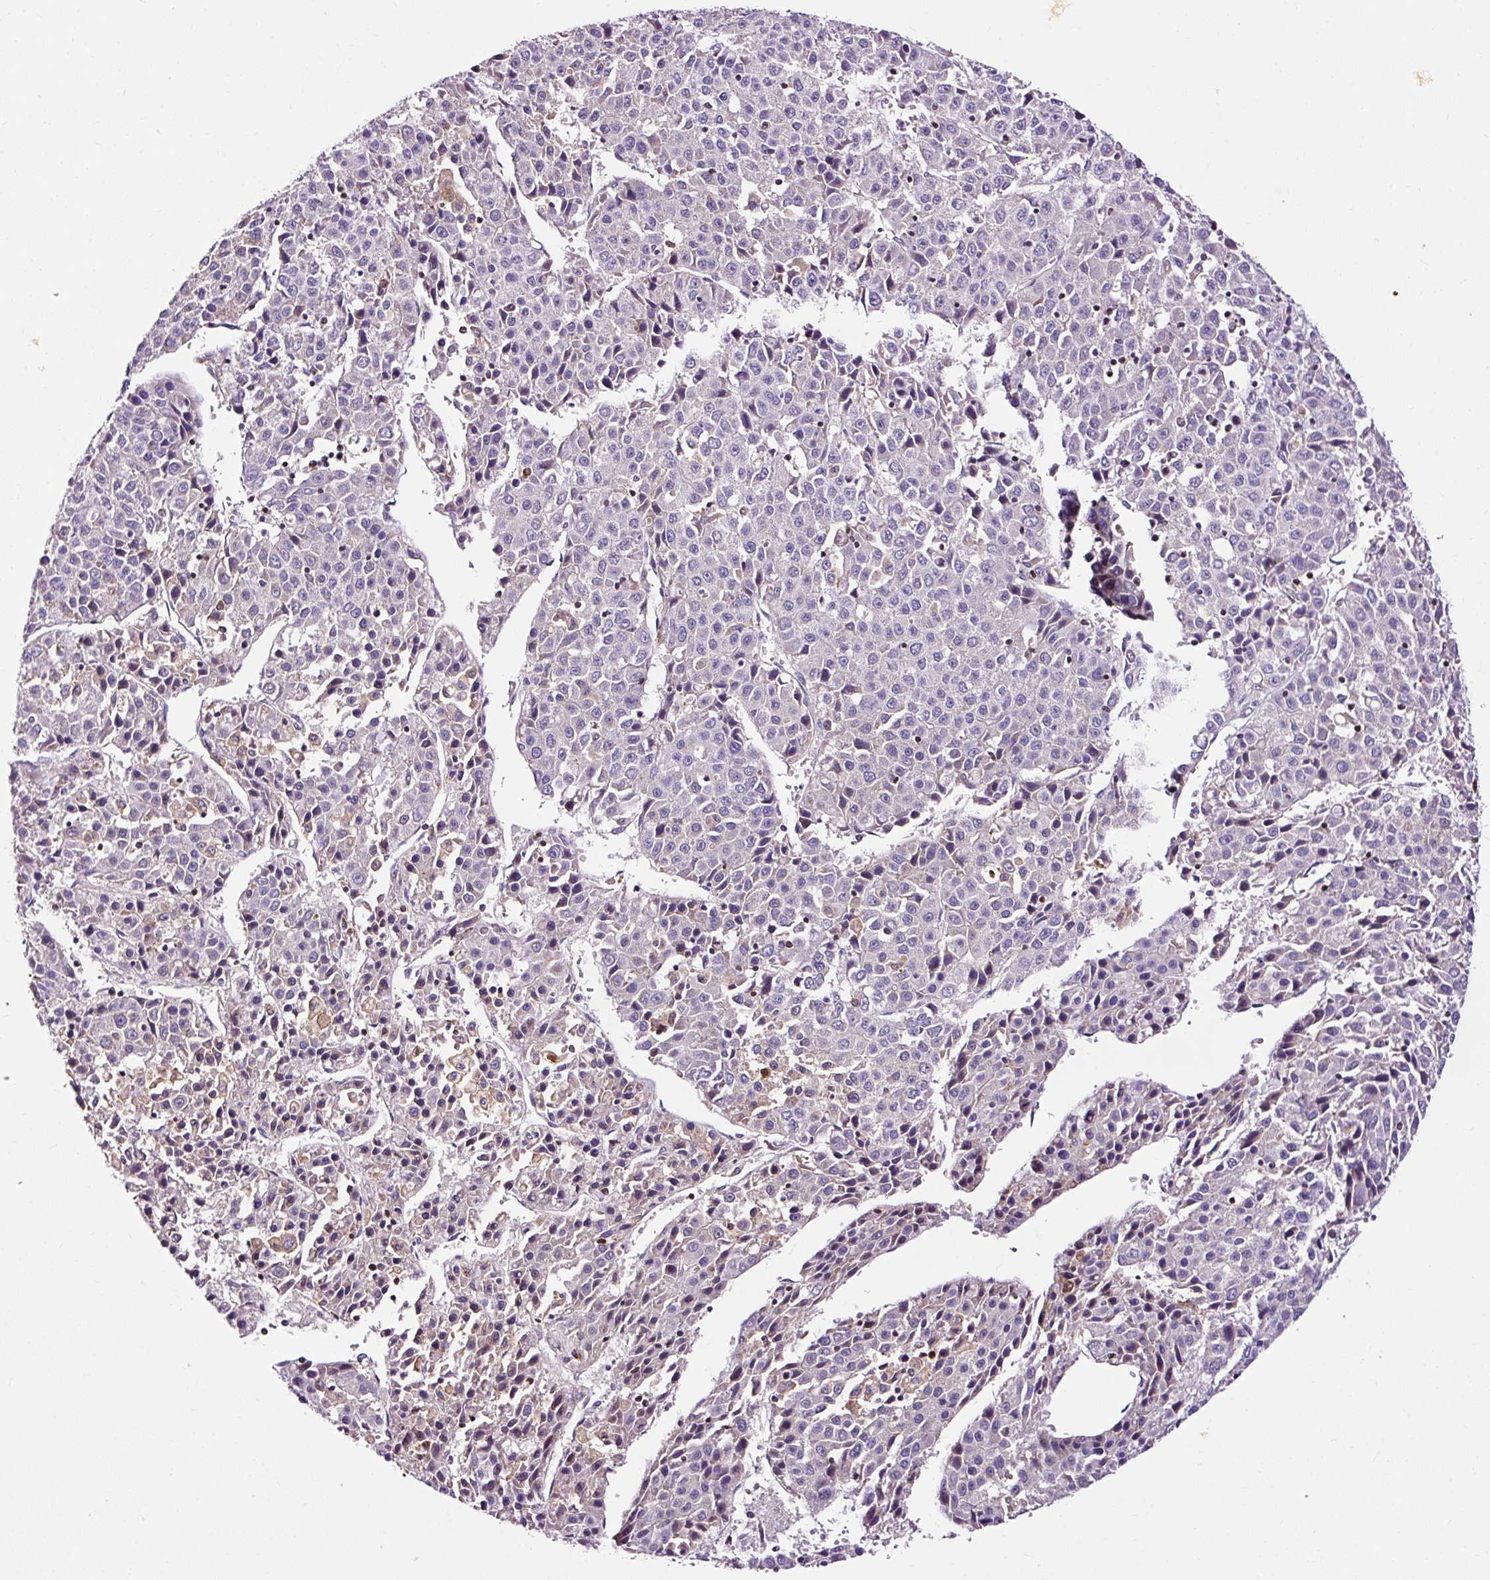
{"staining": {"intensity": "negative", "quantity": "none", "location": "none"}, "tissue": "liver cancer", "cell_type": "Tumor cells", "image_type": "cancer", "snomed": [{"axis": "morphology", "description": "Carcinoma, Hepatocellular, NOS"}, {"axis": "topography", "description": "Liver"}], "caption": "Immunohistochemistry (IHC) of liver cancer (hepatocellular carcinoma) reveals no expression in tumor cells. The staining is performed using DAB brown chromogen with nuclei counter-stained in using hematoxylin.", "gene": "CD83", "patient": {"sex": "female", "age": 53}}